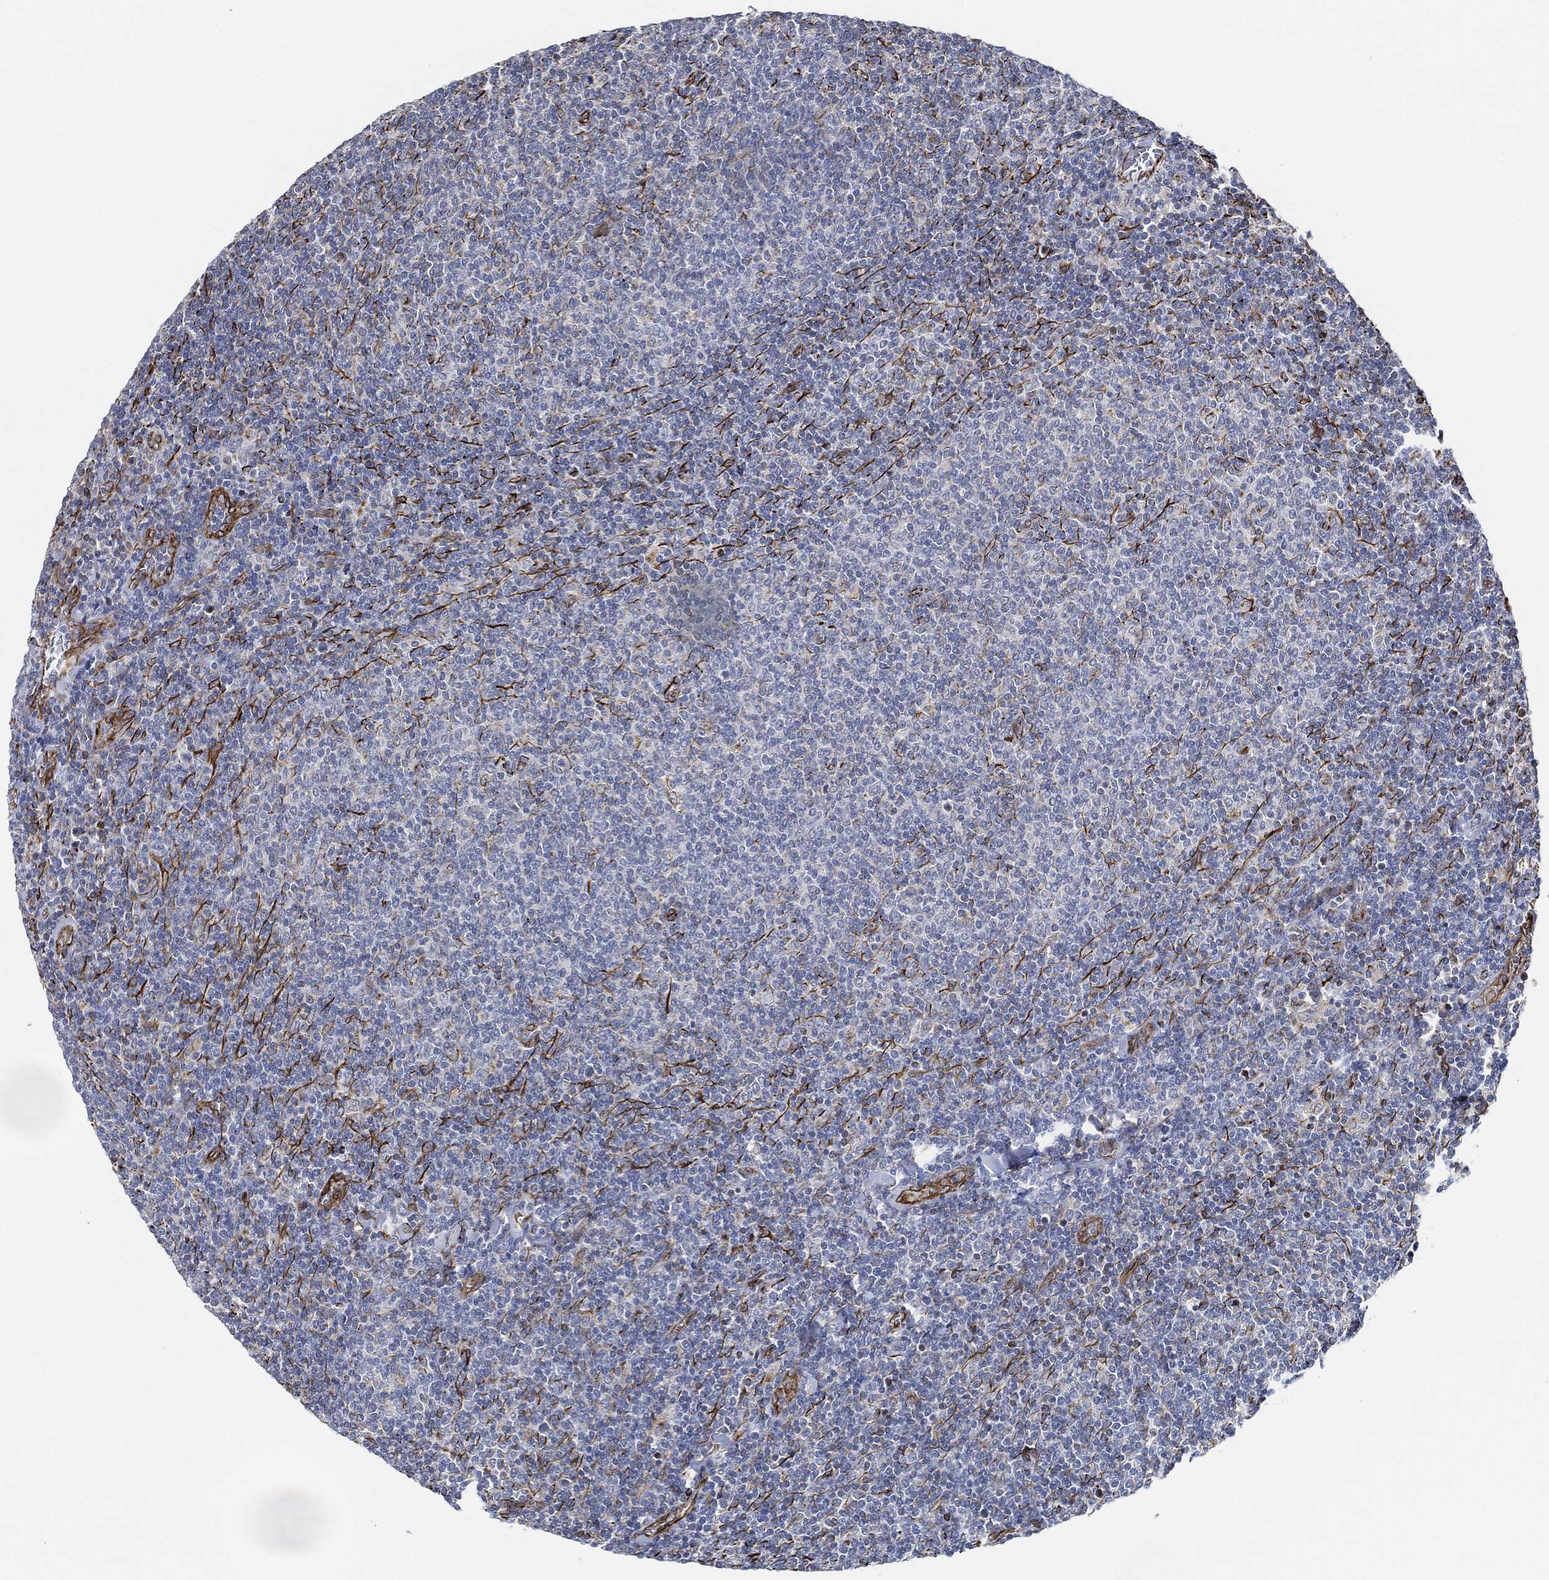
{"staining": {"intensity": "negative", "quantity": "none", "location": "none"}, "tissue": "lymphoma", "cell_type": "Tumor cells", "image_type": "cancer", "snomed": [{"axis": "morphology", "description": "Malignant lymphoma, non-Hodgkin's type, Low grade"}, {"axis": "topography", "description": "Lymph node"}], "caption": "This is a micrograph of immunohistochemistry (IHC) staining of lymphoma, which shows no expression in tumor cells.", "gene": "THSD1", "patient": {"sex": "male", "age": 52}}